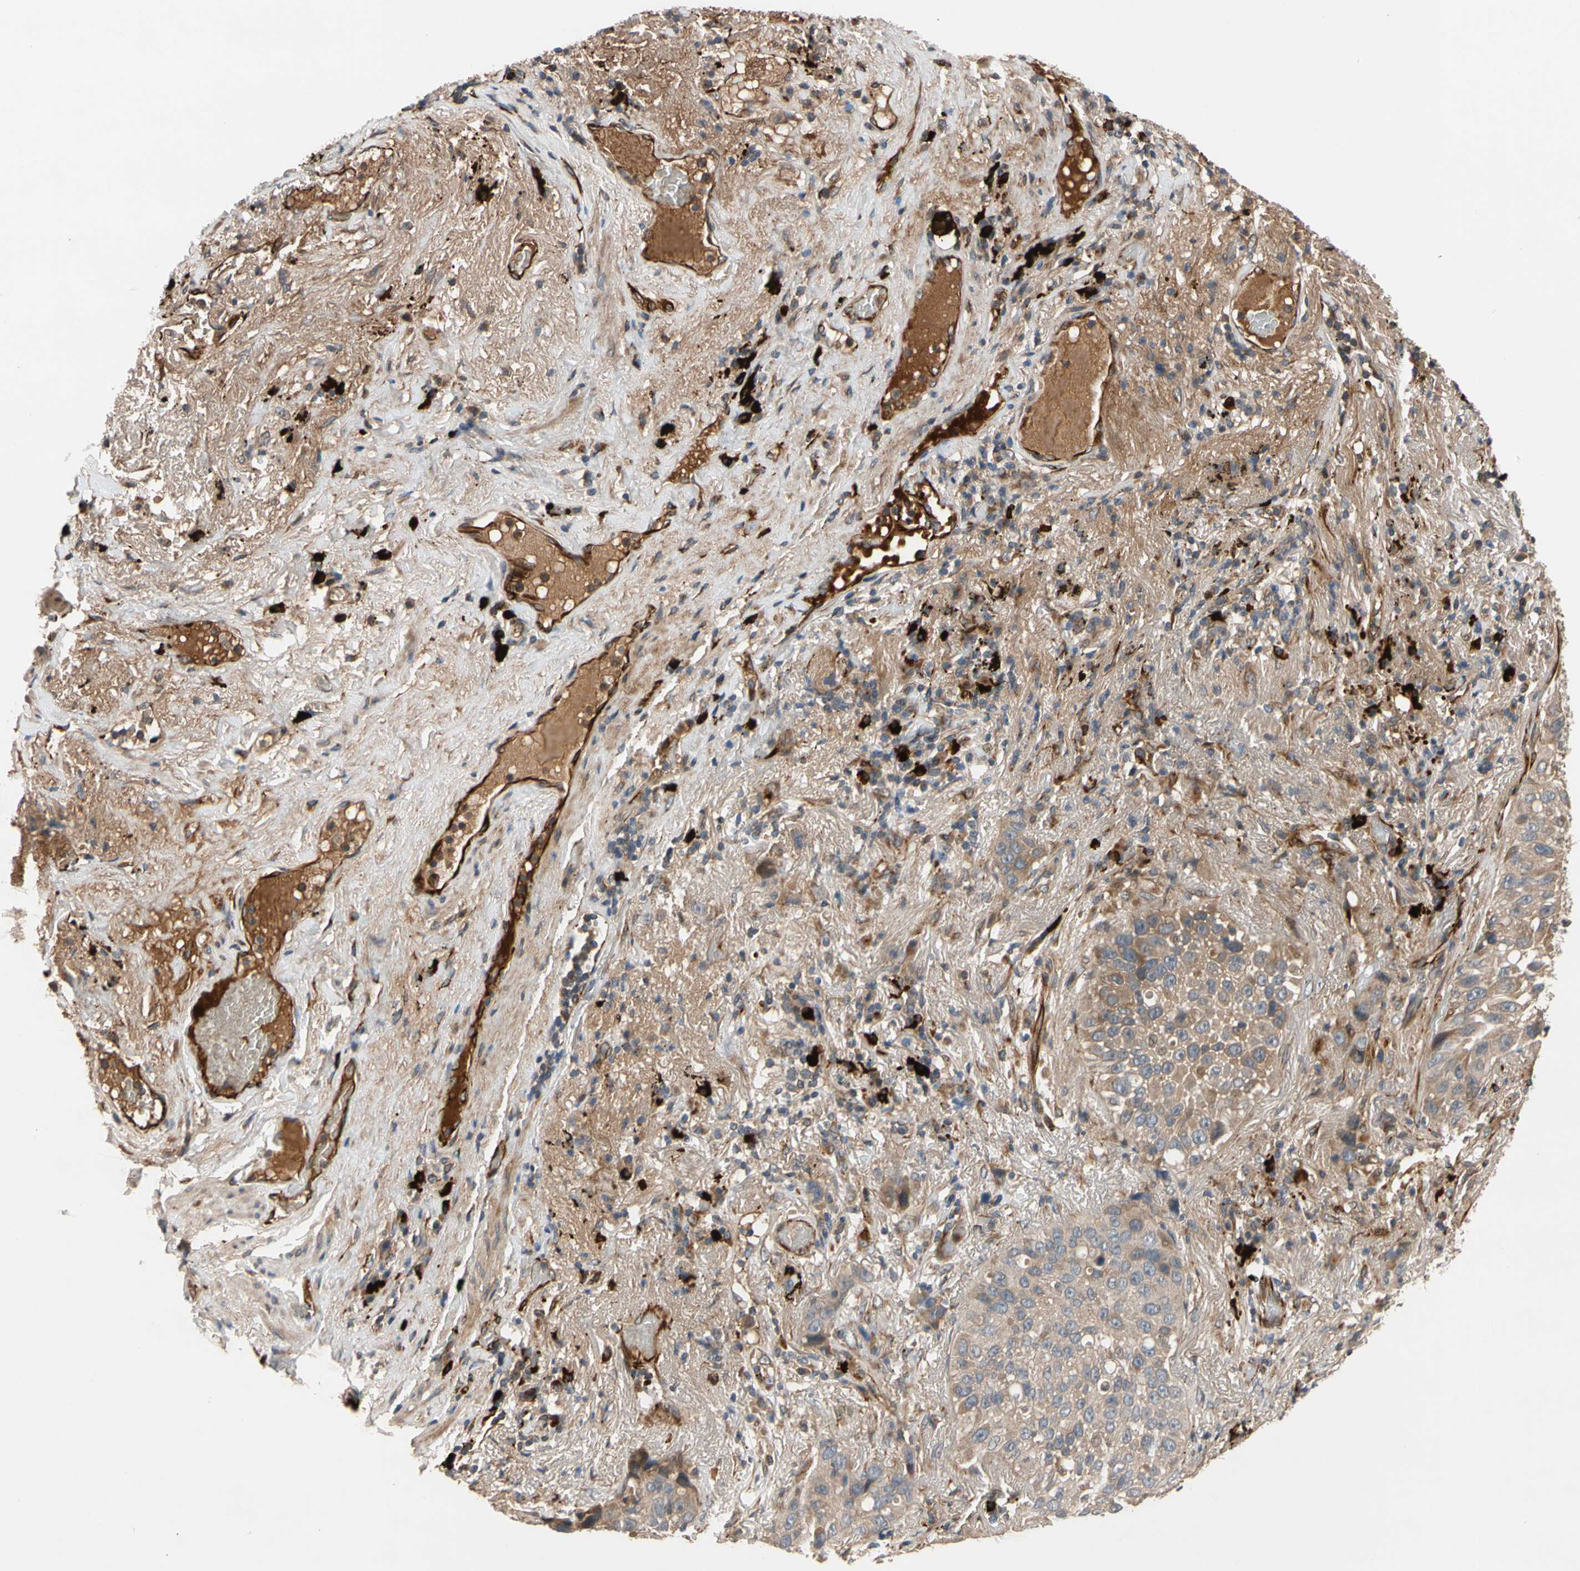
{"staining": {"intensity": "moderate", "quantity": ">75%", "location": "cytoplasmic/membranous"}, "tissue": "lung cancer", "cell_type": "Tumor cells", "image_type": "cancer", "snomed": [{"axis": "morphology", "description": "Squamous cell carcinoma, NOS"}, {"axis": "topography", "description": "Lung"}], "caption": "Immunohistochemistry (IHC) of human squamous cell carcinoma (lung) shows medium levels of moderate cytoplasmic/membranous staining in about >75% of tumor cells.", "gene": "FGD6", "patient": {"sex": "male", "age": 57}}